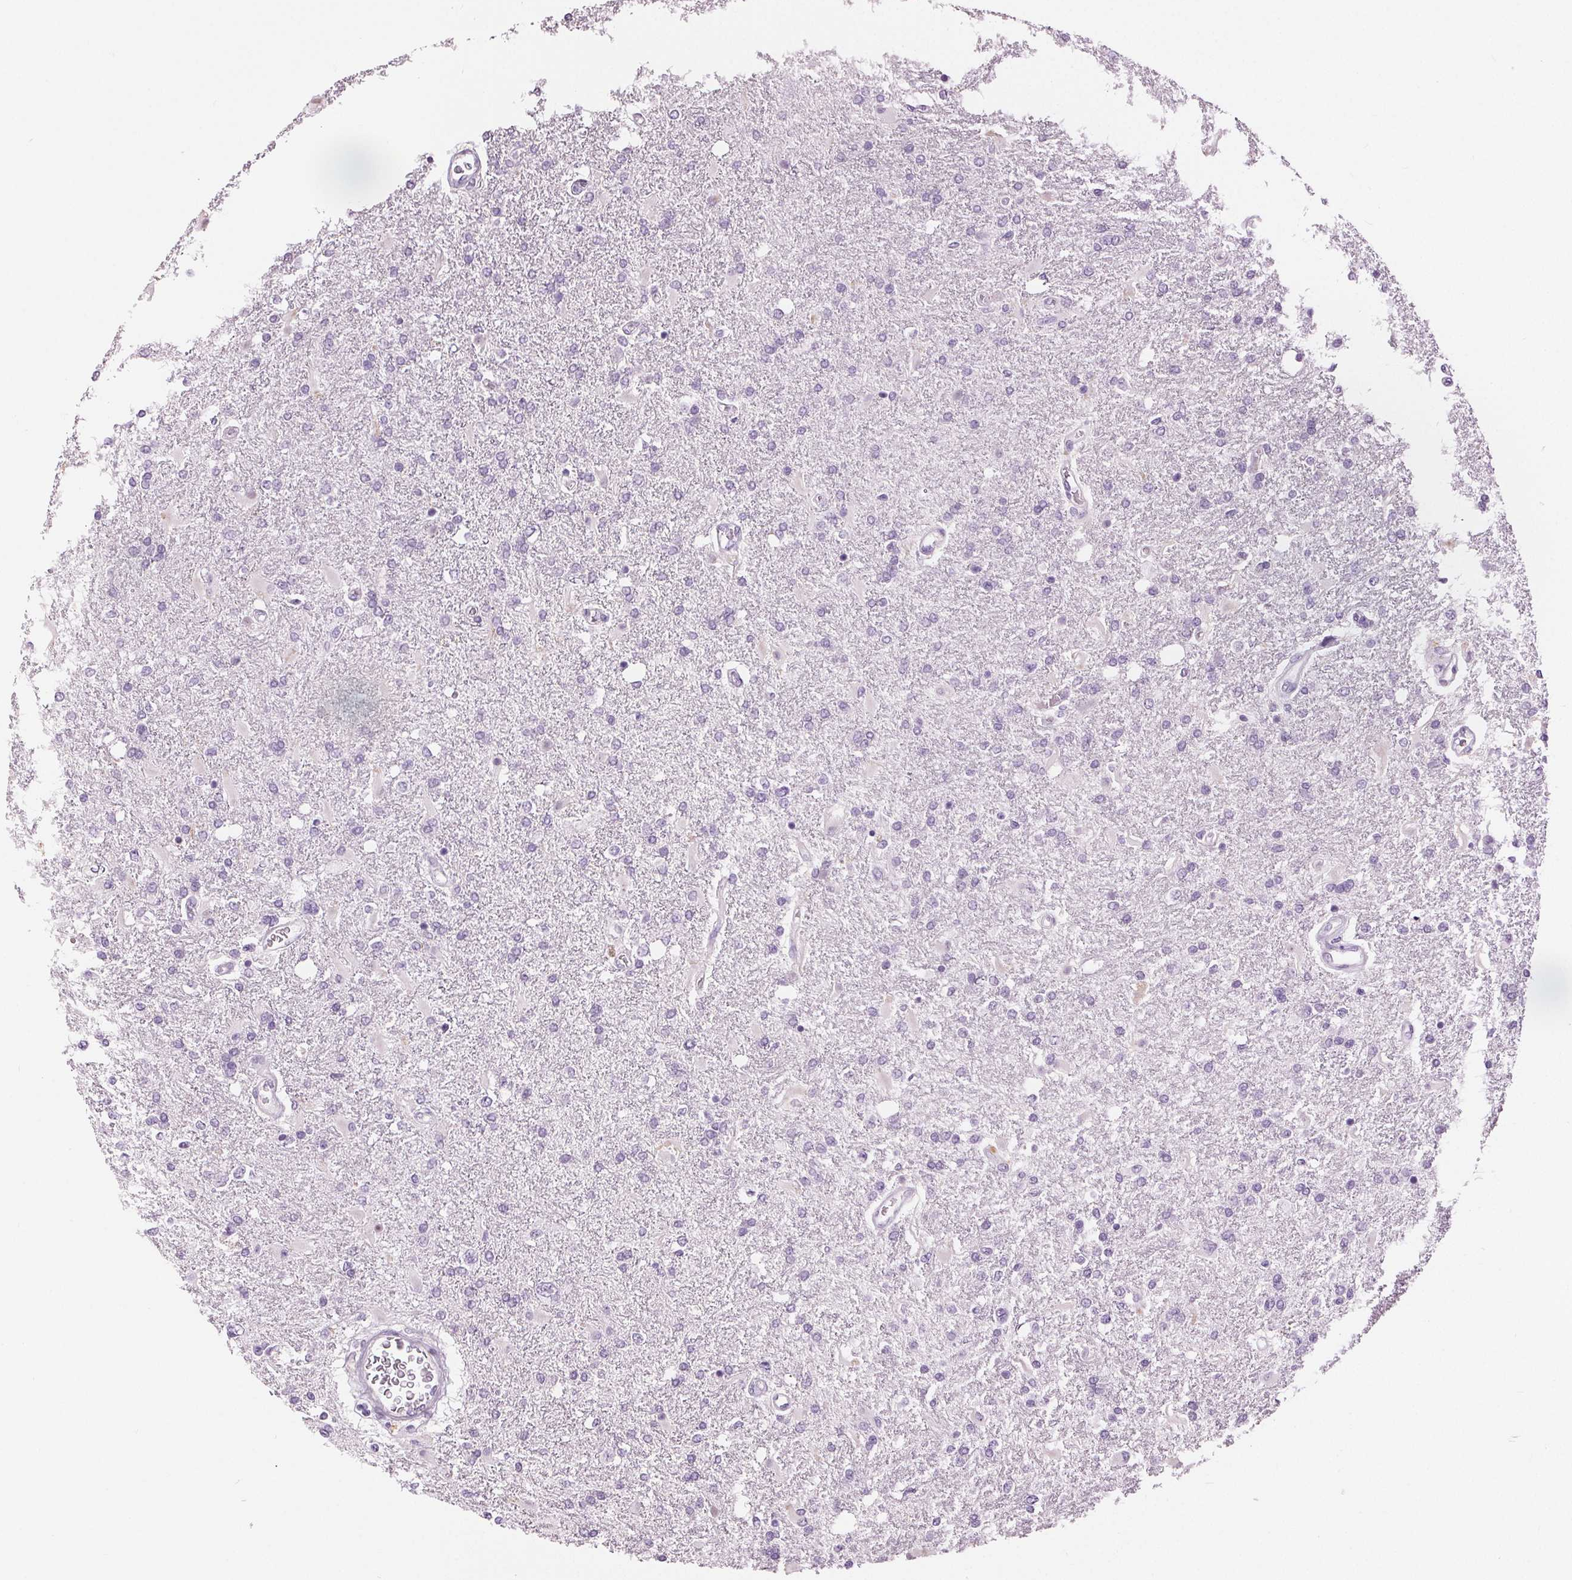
{"staining": {"intensity": "negative", "quantity": "none", "location": "none"}, "tissue": "glioma", "cell_type": "Tumor cells", "image_type": "cancer", "snomed": [{"axis": "morphology", "description": "Glioma, malignant, High grade"}, {"axis": "topography", "description": "Cerebral cortex"}], "caption": "This is a photomicrograph of IHC staining of glioma, which shows no positivity in tumor cells.", "gene": "MISP", "patient": {"sex": "male", "age": 79}}